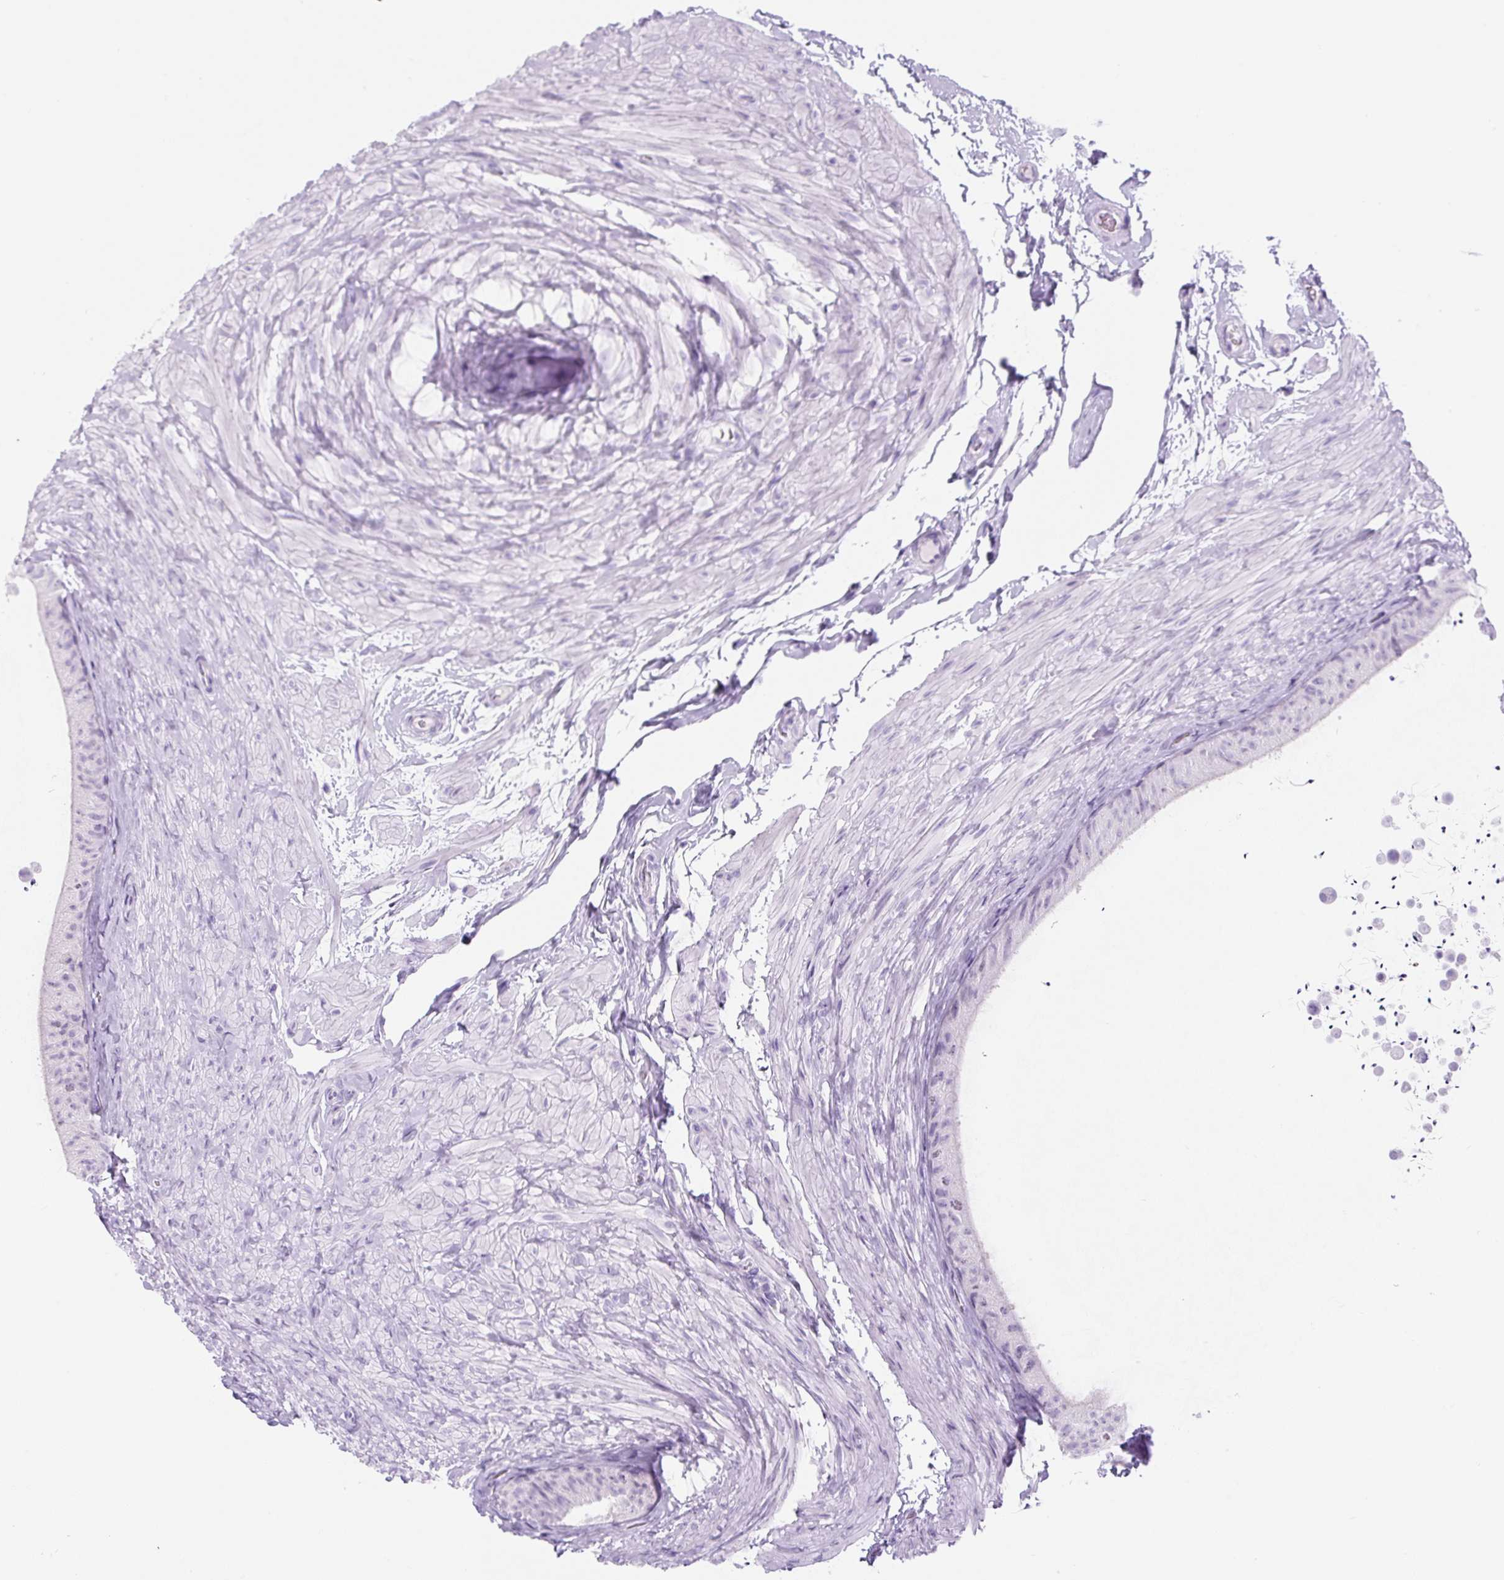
{"staining": {"intensity": "negative", "quantity": "none", "location": "none"}, "tissue": "epididymis", "cell_type": "Glandular cells", "image_type": "normal", "snomed": [{"axis": "morphology", "description": "Normal tissue, NOS"}, {"axis": "topography", "description": "Epididymis, spermatic cord, NOS"}, {"axis": "topography", "description": "Epididymis"}], "caption": "DAB immunohistochemical staining of normal human epididymis exhibits no significant staining in glandular cells.", "gene": "ADAMTS19", "patient": {"sex": "male", "age": 31}}